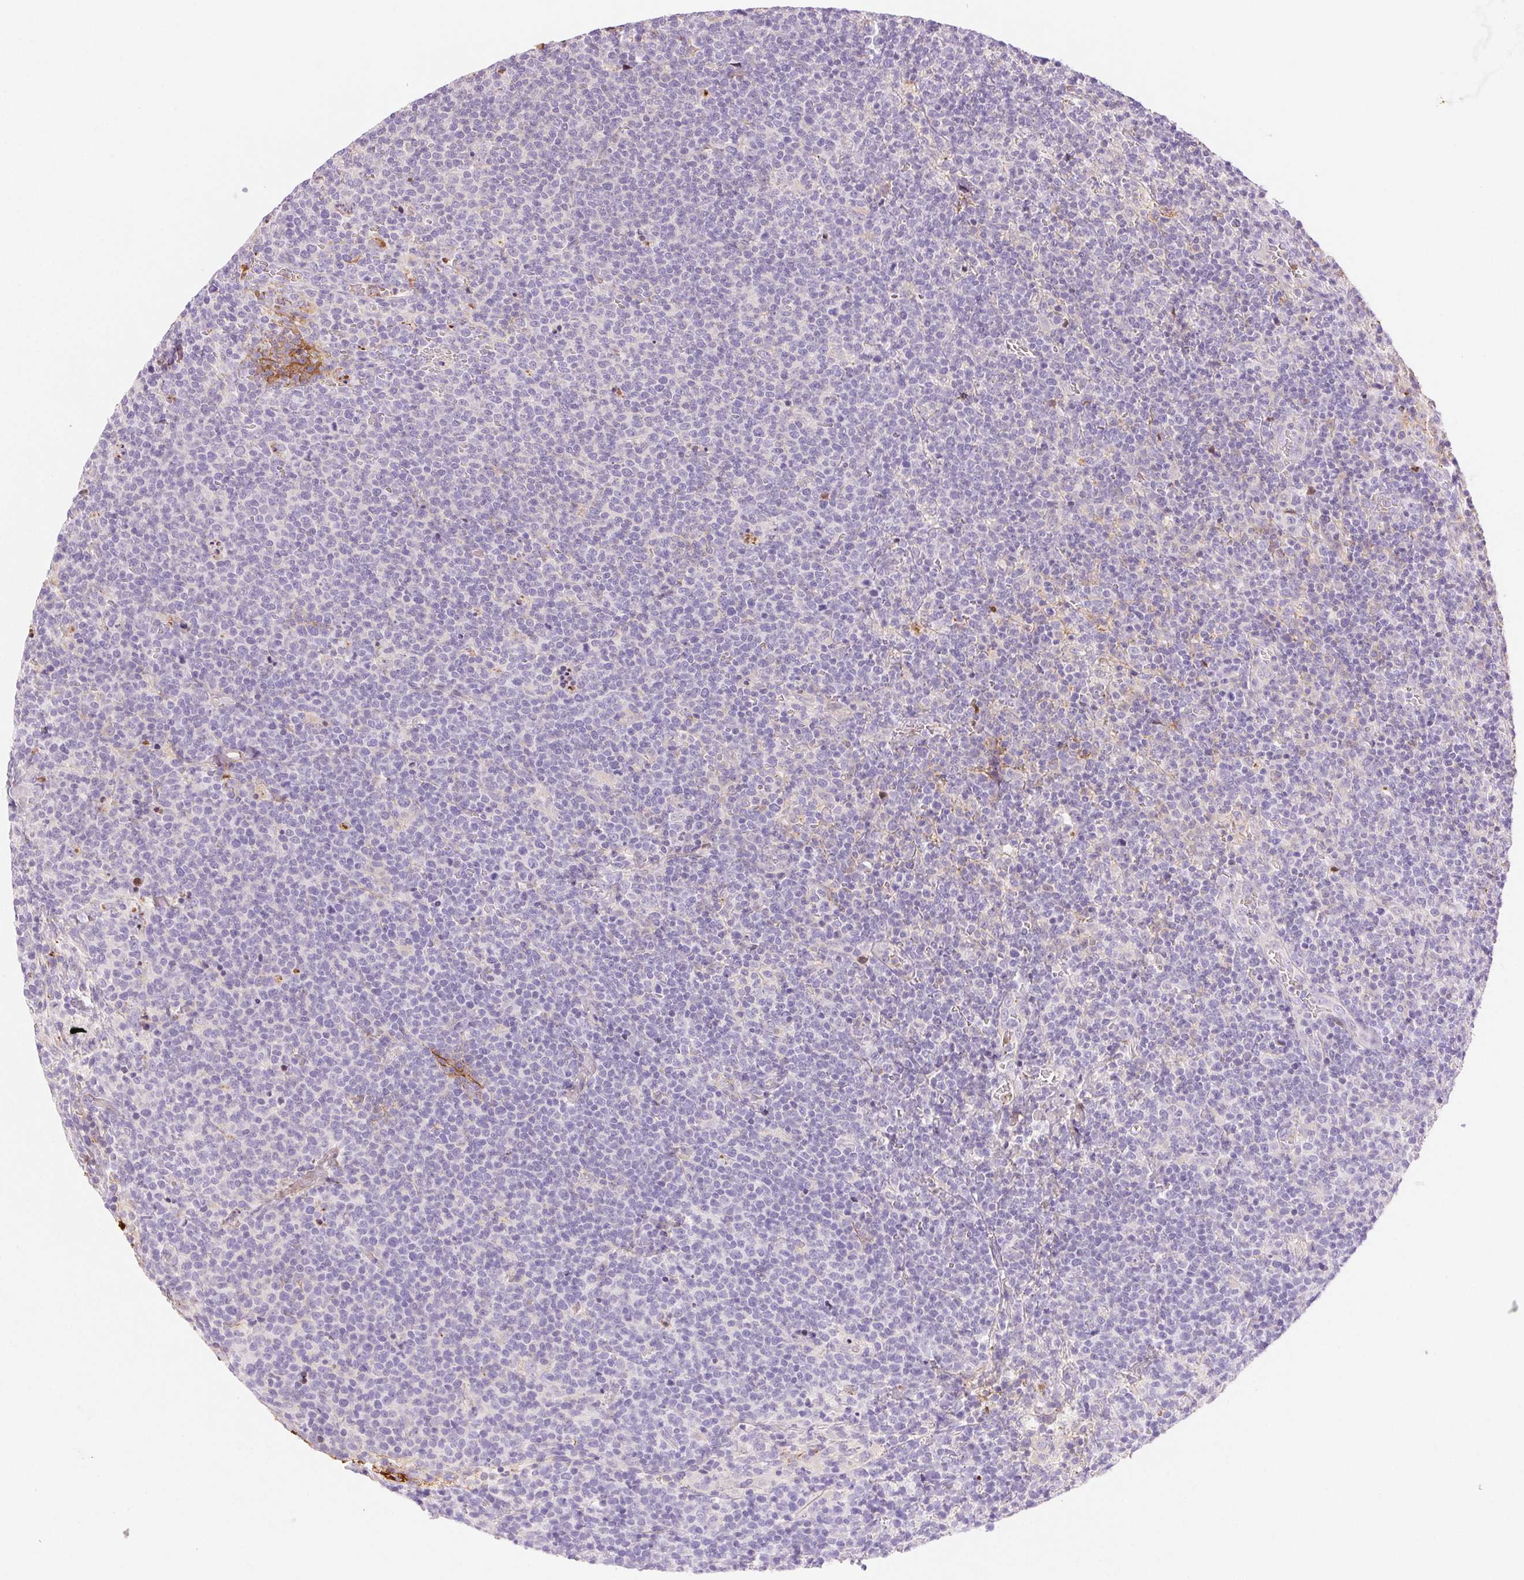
{"staining": {"intensity": "negative", "quantity": "none", "location": "none"}, "tissue": "lymphoma", "cell_type": "Tumor cells", "image_type": "cancer", "snomed": [{"axis": "morphology", "description": "Malignant lymphoma, non-Hodgkin's type, High grade"}, {"axis": "topography", "description": "Lymph node"}], "caption": "Tumor cells show no significant positivity in high-grade malignant lymphoma, non-Hodgkin's type.", "gene": "FGA", "patient": {"sex": "male", "age": 61}}